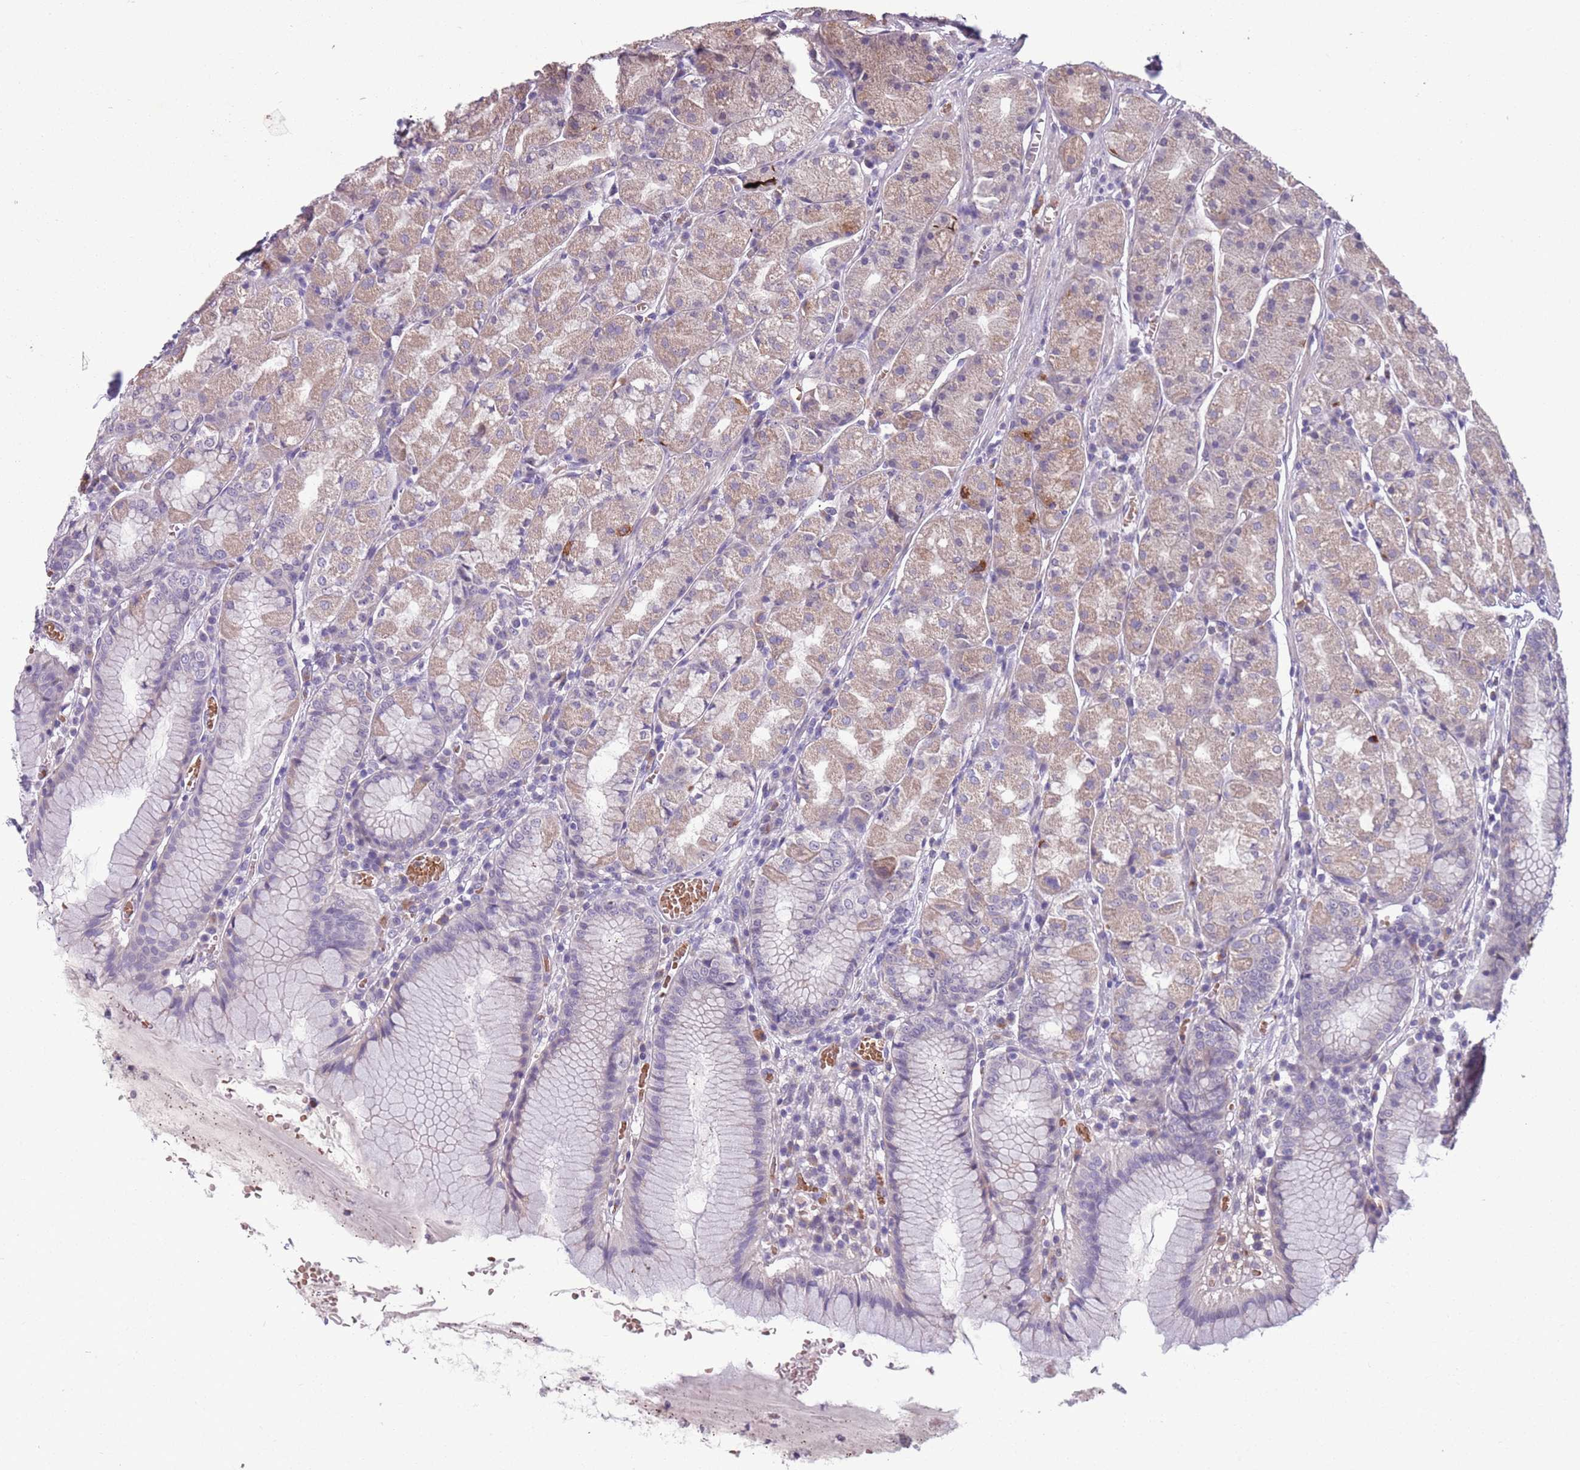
{"staining": {"intensity": "weak", "quantity": "25%-75%", "location": "cytoplasmic/membranous"}, "tissue": "stomach", "cell_type": "Glandular cells", "image_type": "normal", "snomed": [{"axis": "morphology", "description": "Normal tissue, NOS"}, {"axis": "topography", "description": "Stomach"}], "caption": "DAB (3,3'-diaminobenzidine) immunohistochemical staining of benign stomach reveals weak cytoplasmic/membranous protein expression in about 25%-75% of glandular cells. Nuclei are stained in blue.", "gene": "ADCY7", "patient": {"sex": "male", "age": 55}}